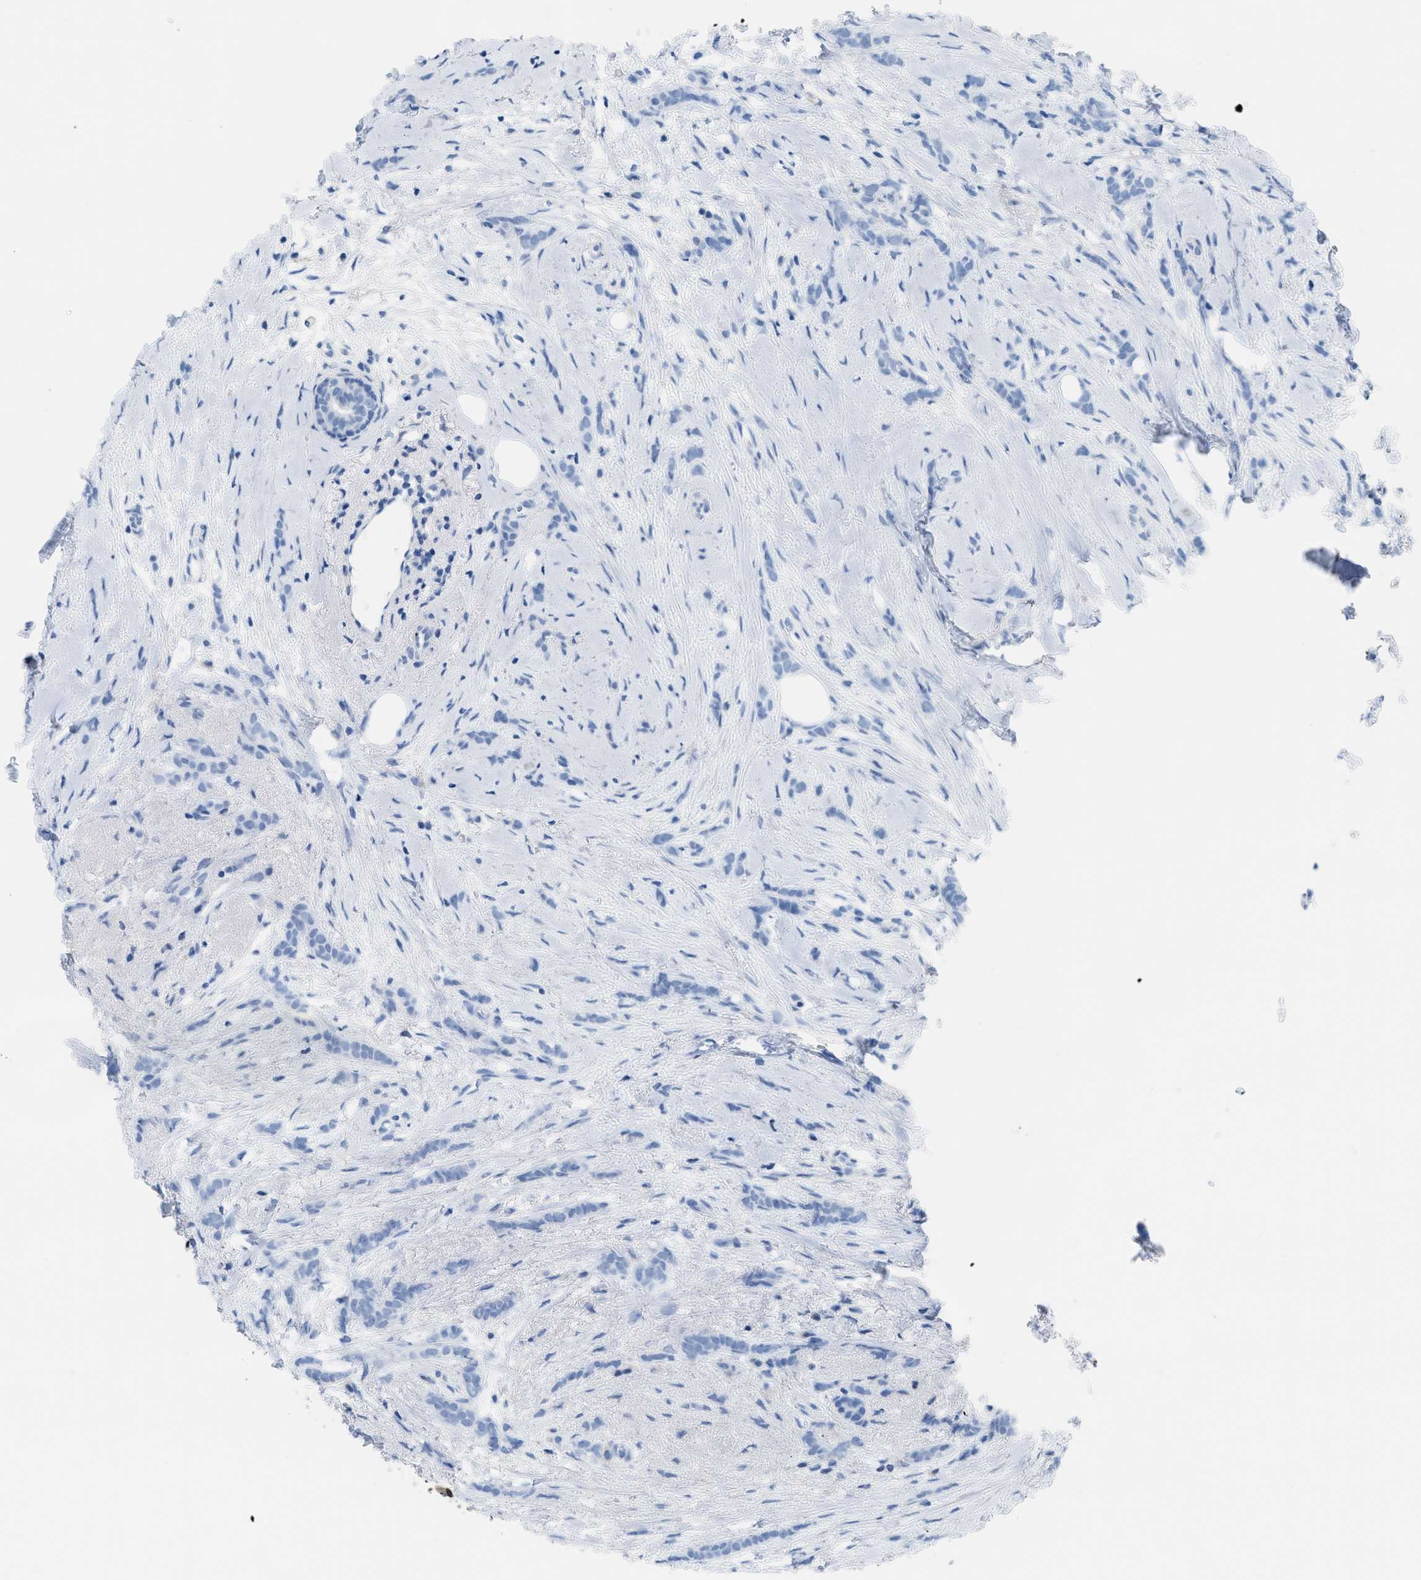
{"staining": {"intensity": "negative", "quantity": "none", "location": "none"}, "tissue": "breast cancer", "cell_type": "Tumor cells", "image_type": "cancer", "snomed": [{"axis": "morphology", "description": "Lobular carcinoma, in situ"}, {"axis": "morphology", "description": "Lobular carcinoma"}, {"axis": "topography", "description": "Breast"}], "caption": "Breast lobular carcinoma was stained to show a protein in brown. There is no significant expression in tumor cells.", "gene": "ASGR1", "patient": {"sex": "female", "age": 41}}